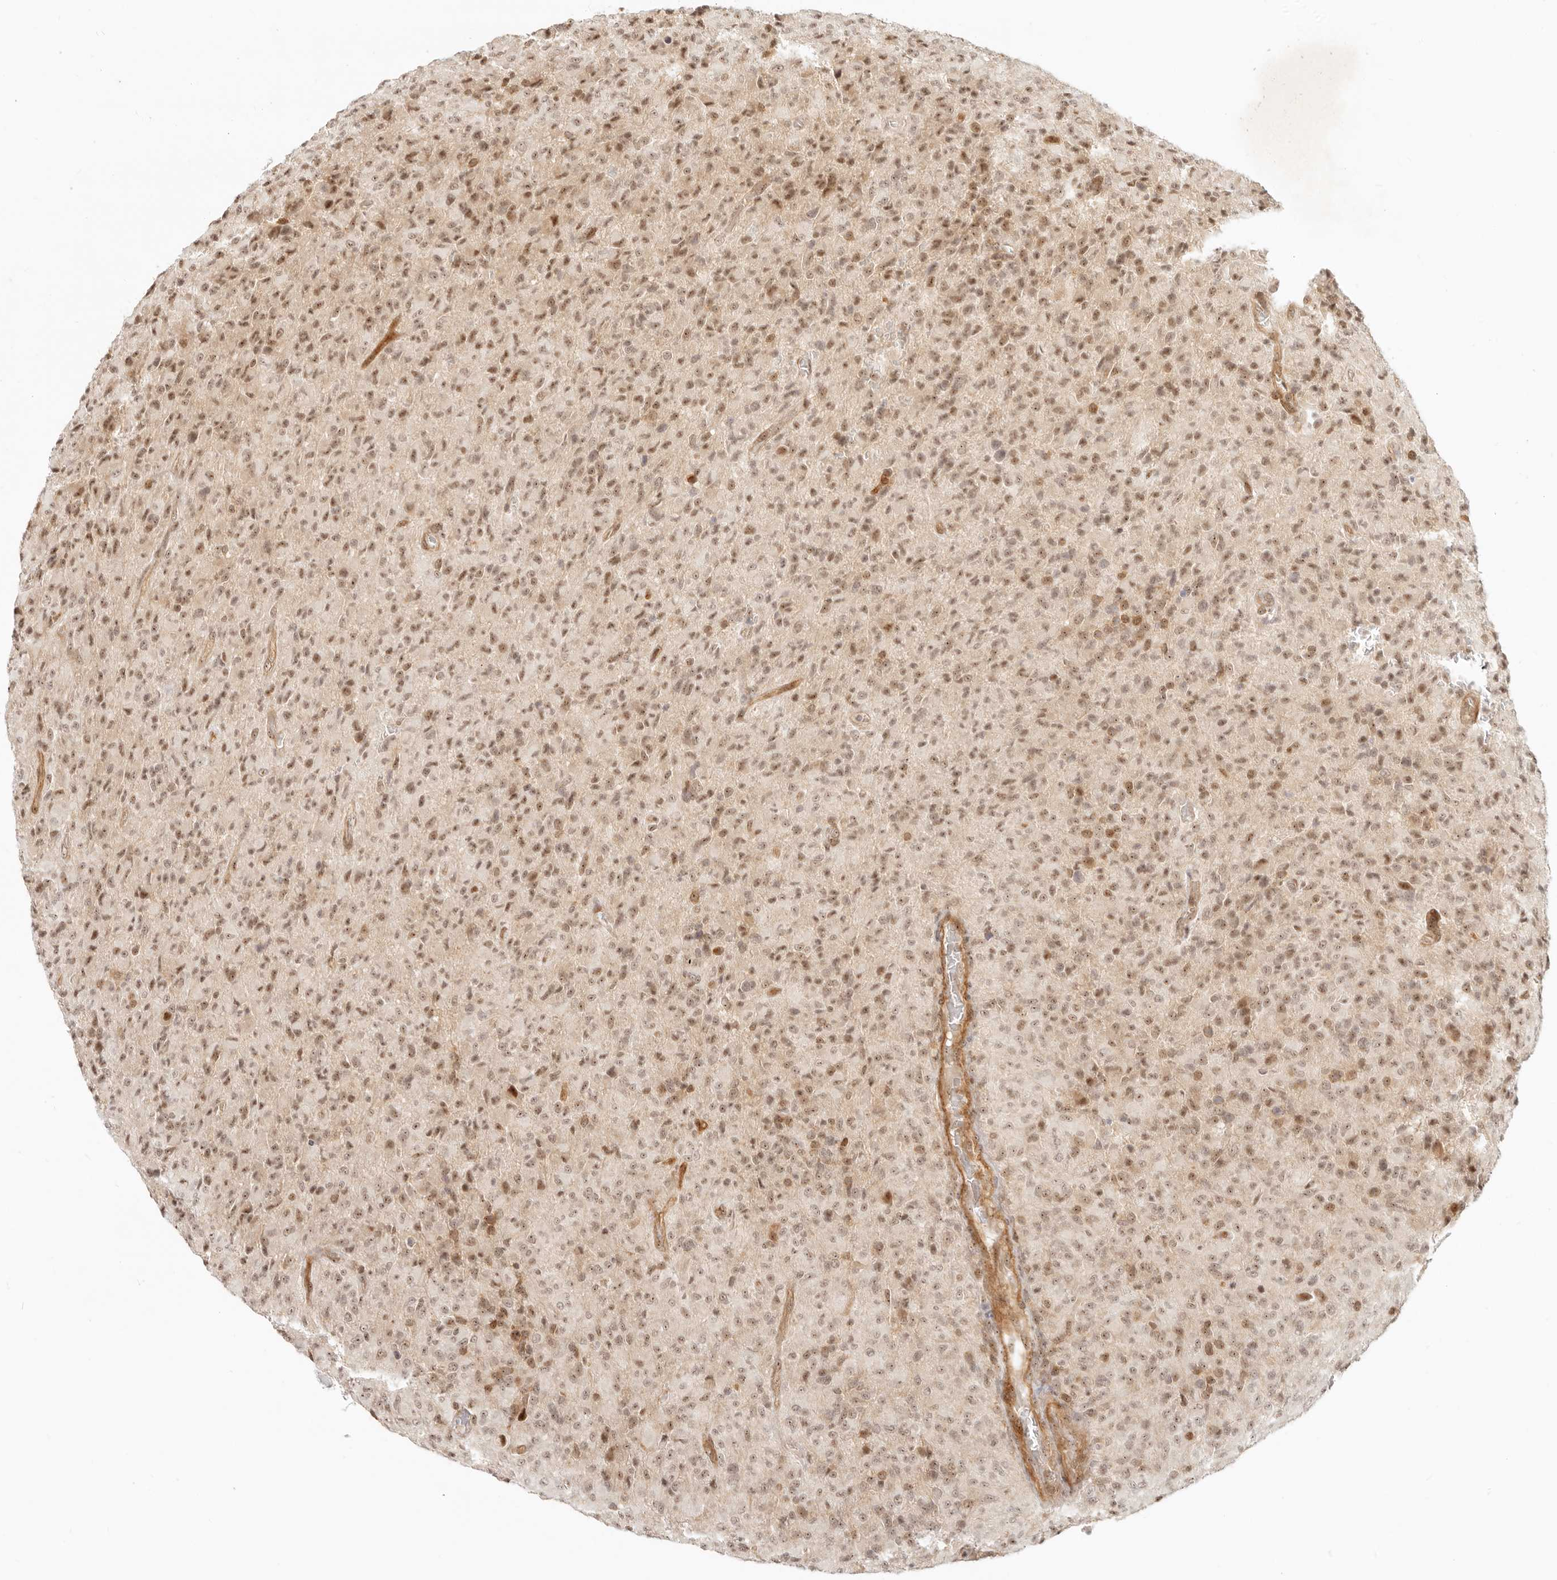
{"staining": {"intensity": "moderate", "quantity": ">75%", "location": "nuclear"}, "tissue": "glioma", "cell_type": "Tumor cells", "image_type": "cancer", "snomed": [{"axis": "morphology", "description": "Glioma, malignant, High grade"}, {"axis": "topography", "description": "Brain"}], "caption": "Immunohistochemistry (IHC) of human glioma shows medium levels of moderate nuclear positivity in approximately >75% of tumor cells.", "gene": "BAP1", "patient": {"sex": "female", "age": 57}}